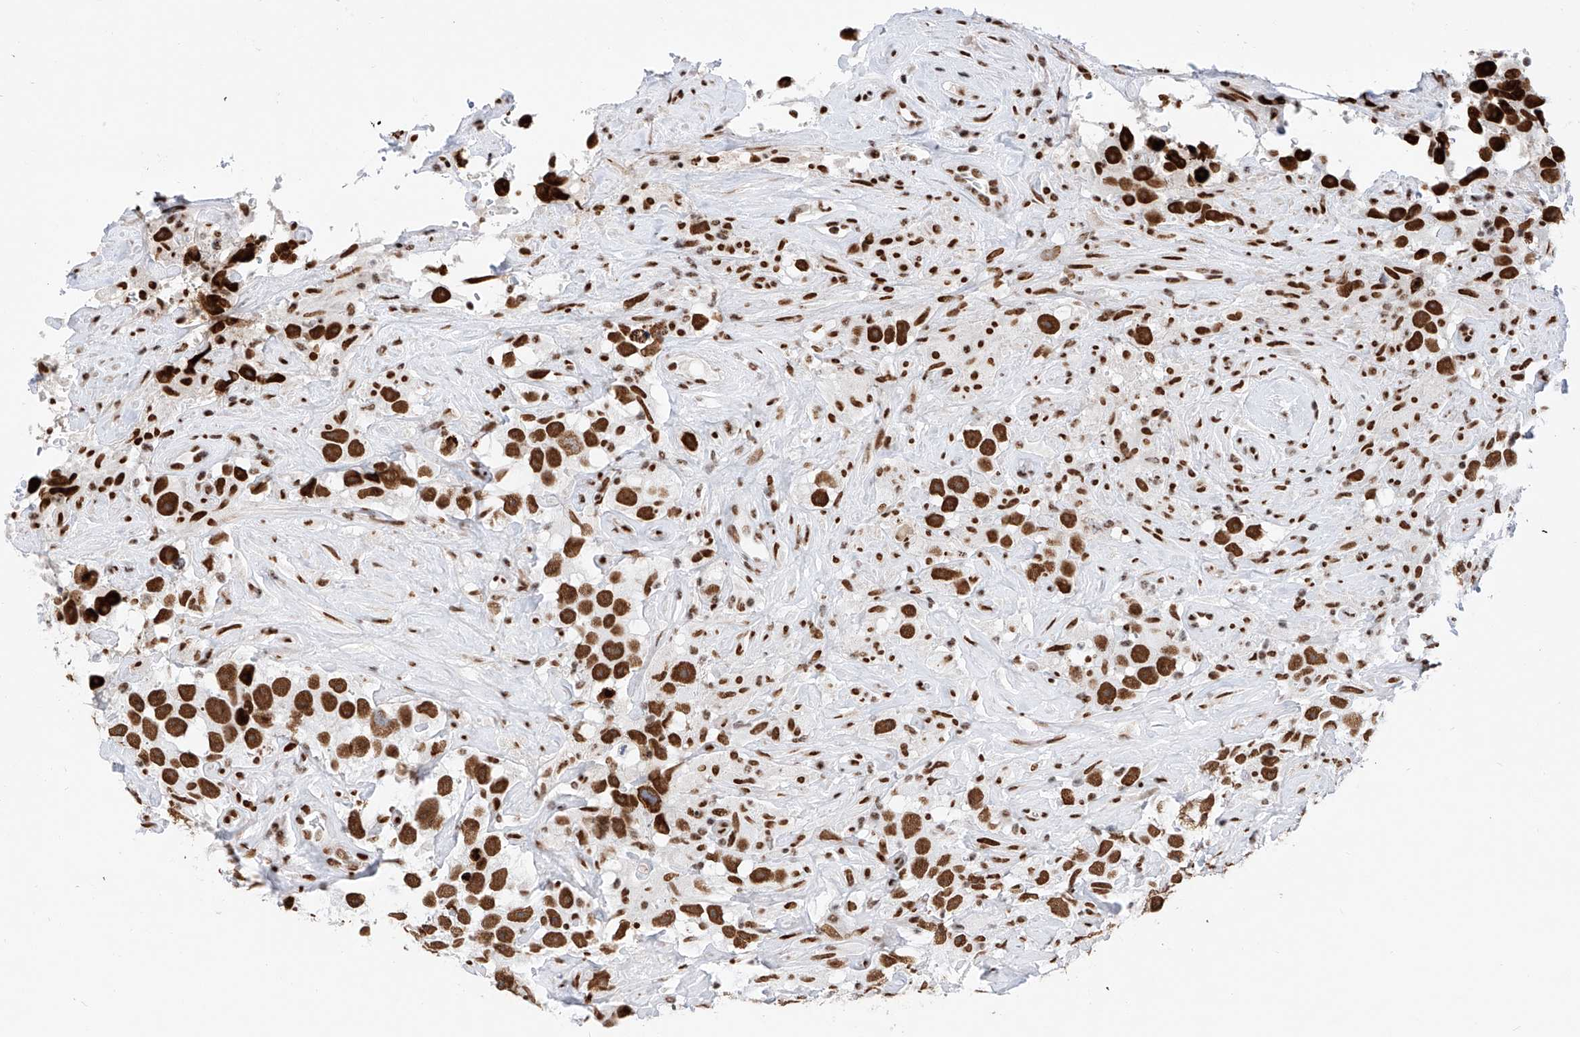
{"staining": {"intensity": "strong", "quantity": ">75%", "location": "nuclear"}, "tissue": "testis cancer", "cell_type": "Tumor cells", "image_type": "cancer", "snomed": [{"axis": "morphology", "description": "Seminoma, NOS"}, {"axis": "topography", "description": "Testis"}], "caption": "Protein expression by immunohistochemistry (IHC) exhibits strong nuclear expression in about >75% of tumor cells in testis cancer.", "gene": "SRSF6", "patient": {"sex": "male", "age": 49}}